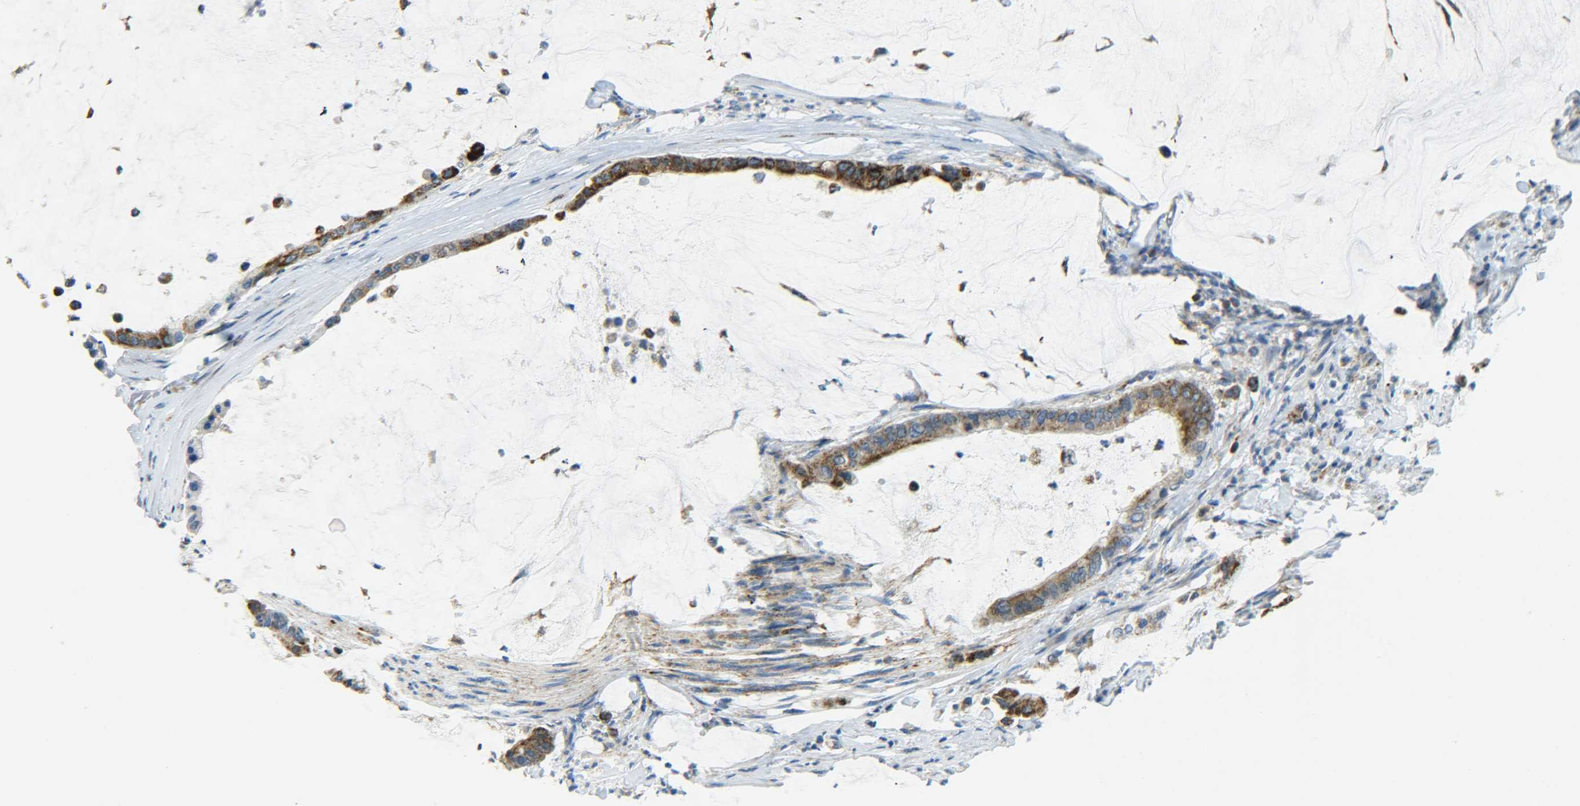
{"staining": {"intensity": "moderate", "quantity": ">75%", "location": "cytoplasmic/membranous"}, "tissue": "pancreatic cancer", "cell_type": "Tumor cells", "image_type": "cancer", "snomed": [{"axis": "morphology", "description": "Adenocarcinoma, NOS"}, {"axis": "topography", "description": "Pancreas"}], "caption": "A histopathology image showing moderate cytoplasmic/membranous expression in about >75% of tumor cells in pancreatic cancer (adenocarcinoma), as visualized by brown immunohistochemical staining.", "gene": "CYB5R1", "patient": {"sex": "male", "age": 41}}